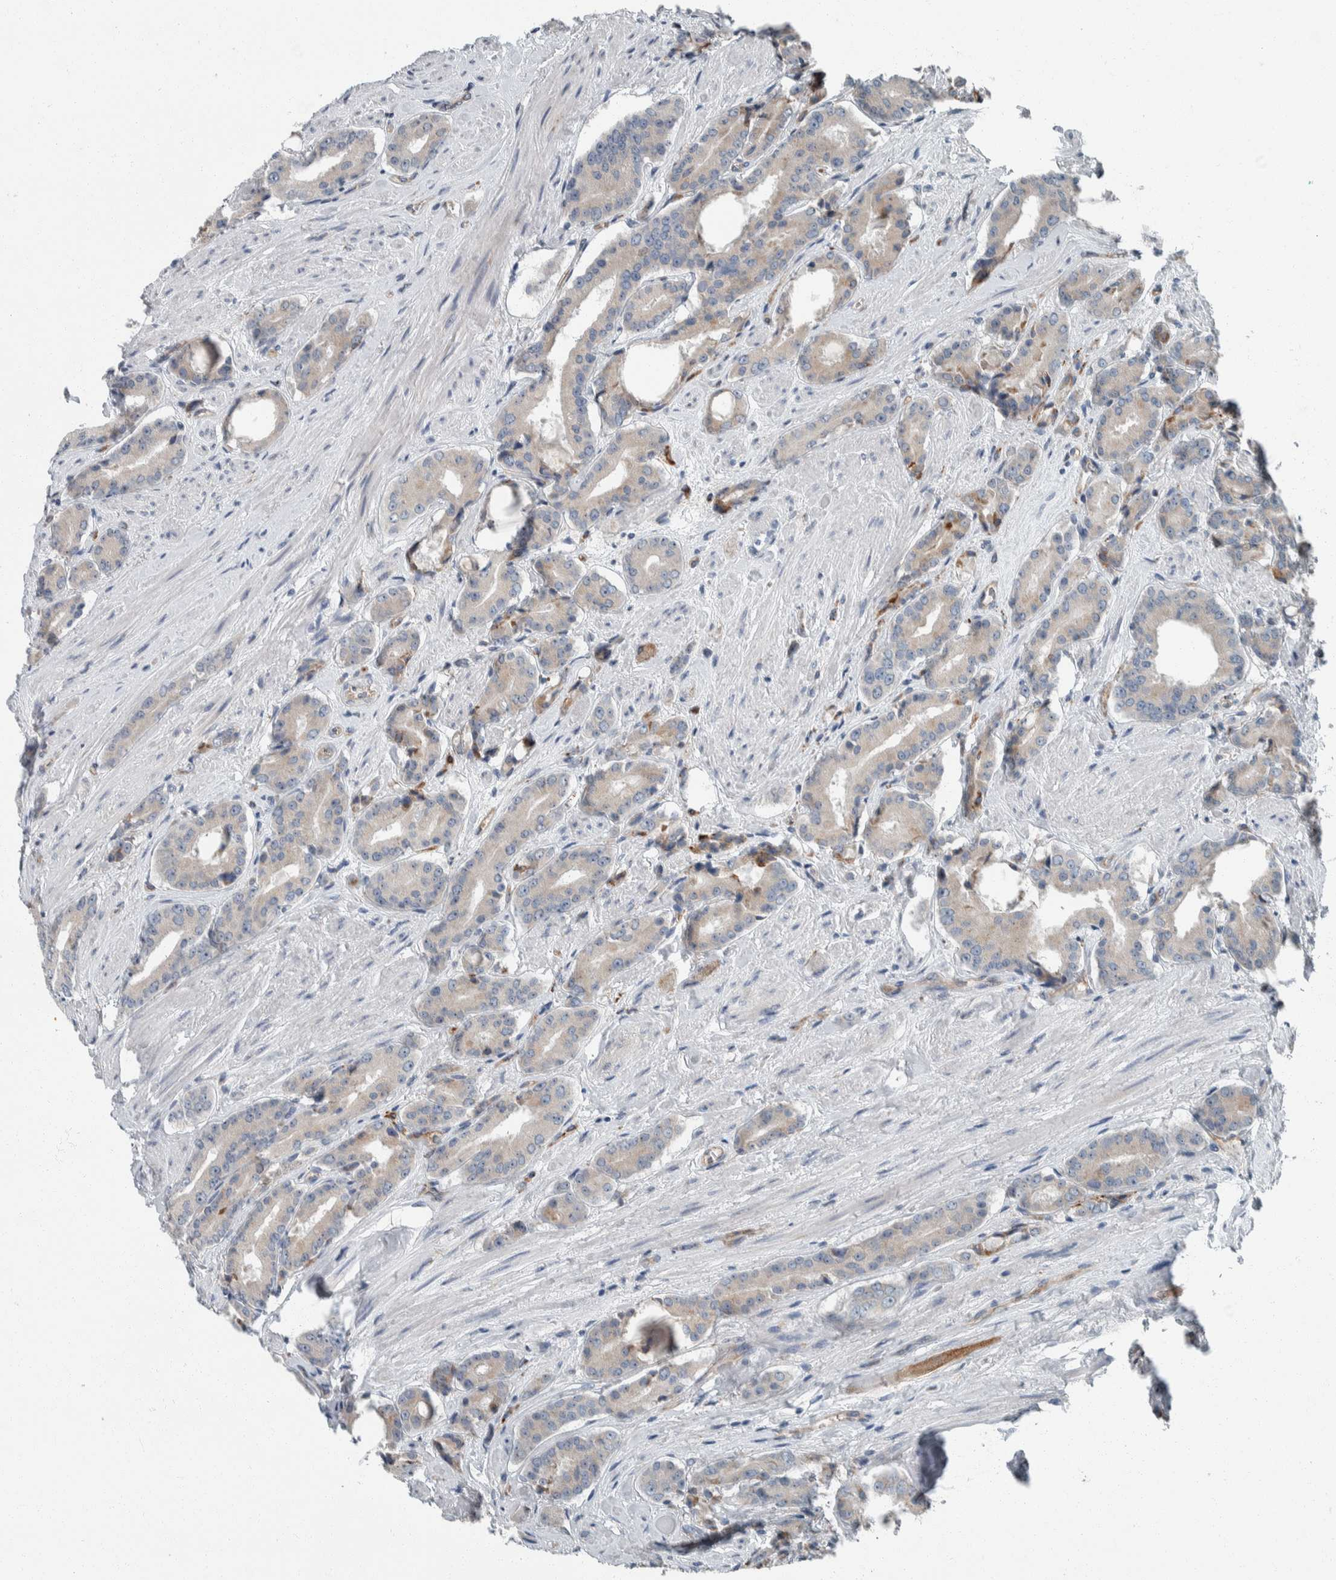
{"staining": {"intensity": "negative", "quantity": "none", "location": "none"}, "tissue": "prostate cancer", "cell_type": "Tumor cells", "image_type": "cancer", "snomed": [{"axis": "morphology", "description": "Adenocarcinoma, High grade"}, {"axis": "topography", "description": "Prostate"}], "caption": "Tumor cells show no significant staining in prostate cancer (adenocarcinoma (high-grade)).", "gene": "USP25", "patient": {"sex": "male", "age": 71}}